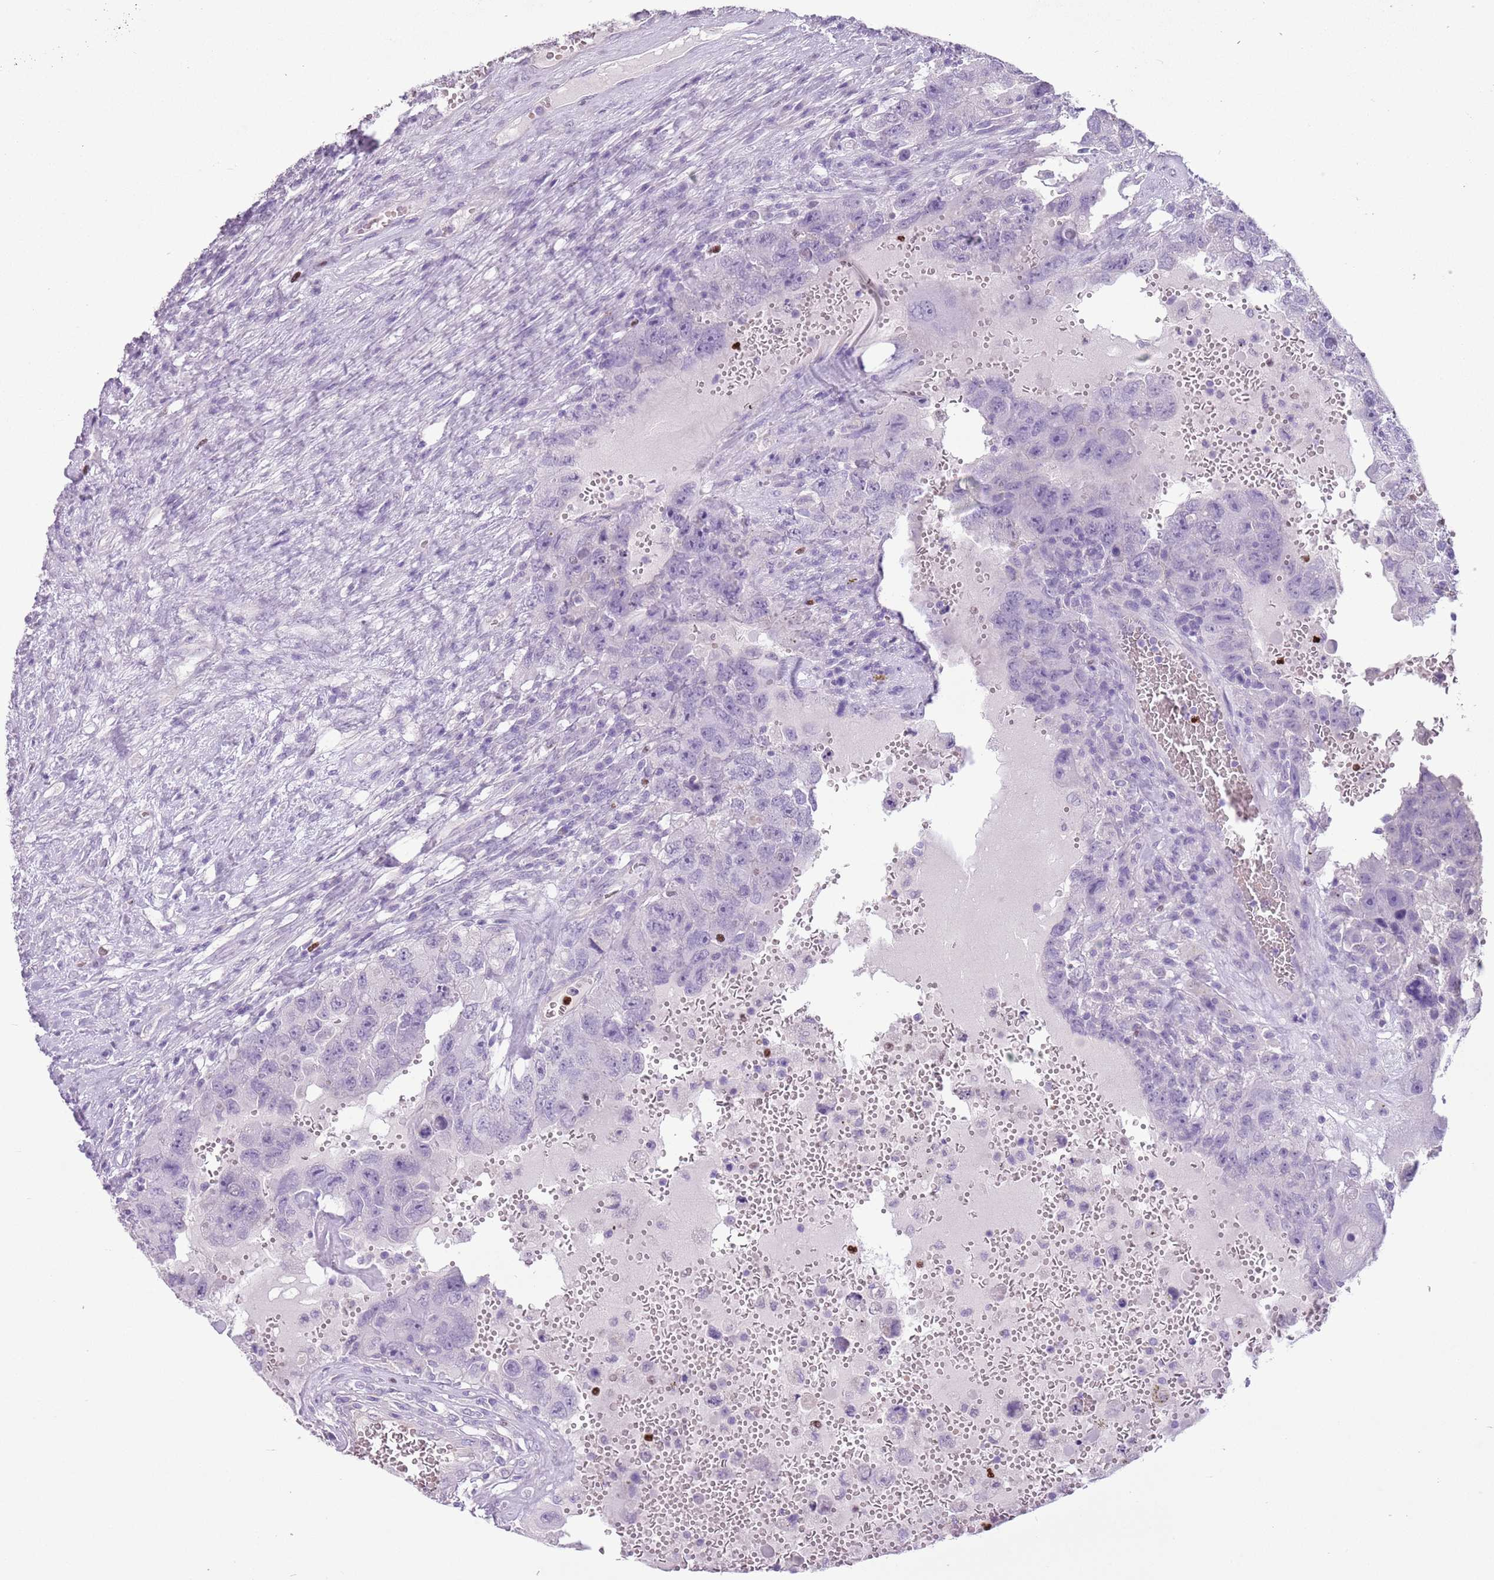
{"staining": {"intensity": "negative", "quantity": "none", "location": "none"}, "tissue": "testis cancer", "cell_type": "Tumor cells", "image_type": "cancer", "snomed": [{"axis": "morphology", "description": "Carcinoma, Embryonal, NOS"}, {"axis": "topography", "description": "Testis"}], "caption": "Photomicrograph shows no significant protein positivity in tumor cells of embryonal carcinoma (testis).", "gene": "CELF6", "patient": {"sex": "male", "age": 26}}